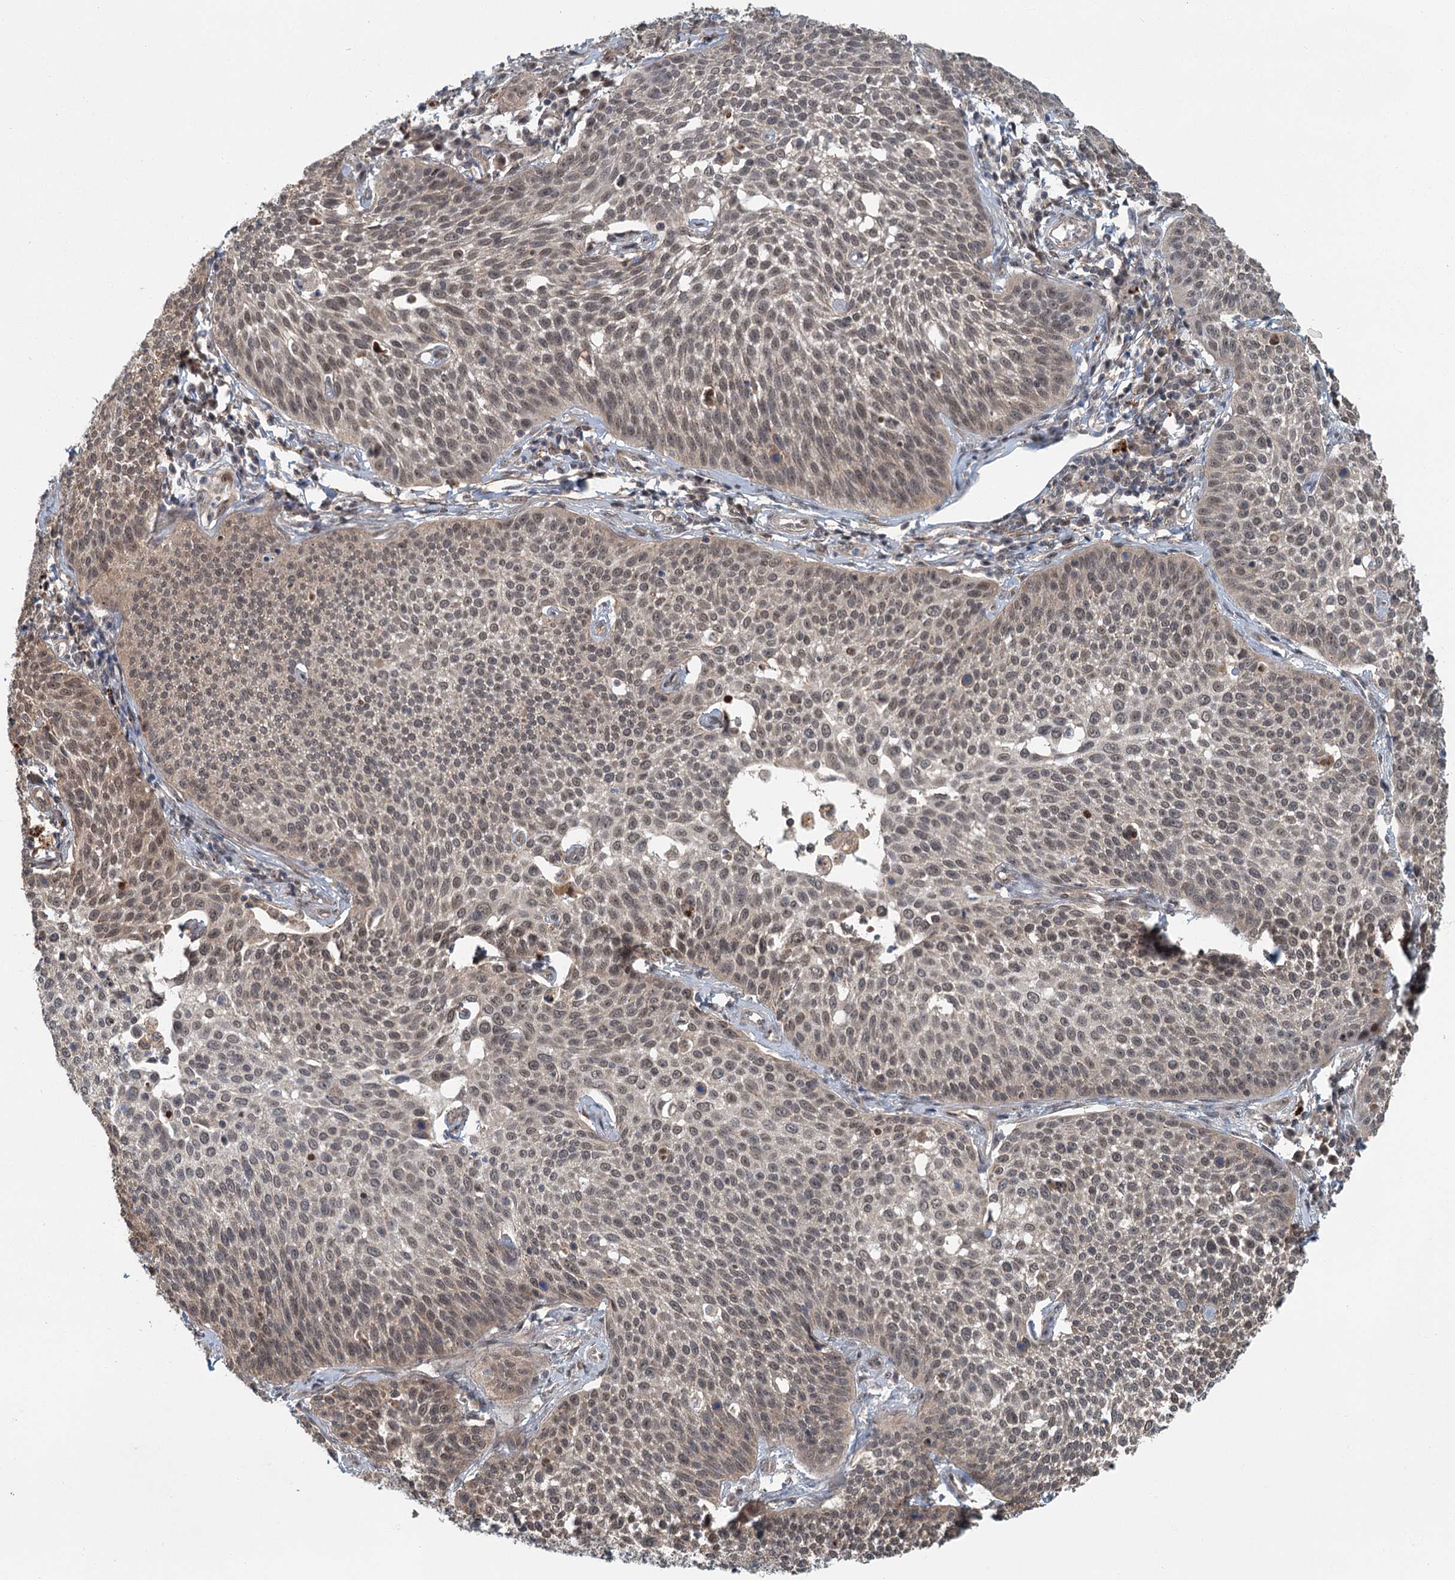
{"staining": {"intensity": "moderate", "quantity": ">75%", "location": "nuclear"}, "tissue": "cervical cancer", "cell_type": "Tumor cells", "image_type": "cancer", "snomed": [{"axis": "morphology", "description": "Squamous cell carcinoma, NOS"}, {"axis": "topography", "description": "Cervix"}], "caption": "There is medium levels of moderate nuclear expression in tumor cells of cervical cancer (squamous cell carcinoma), as demonstrated by immunohistochemical staining (brown color).", "gene": "TAS2R42", "patient": {"sex": "female", "age": 34}}